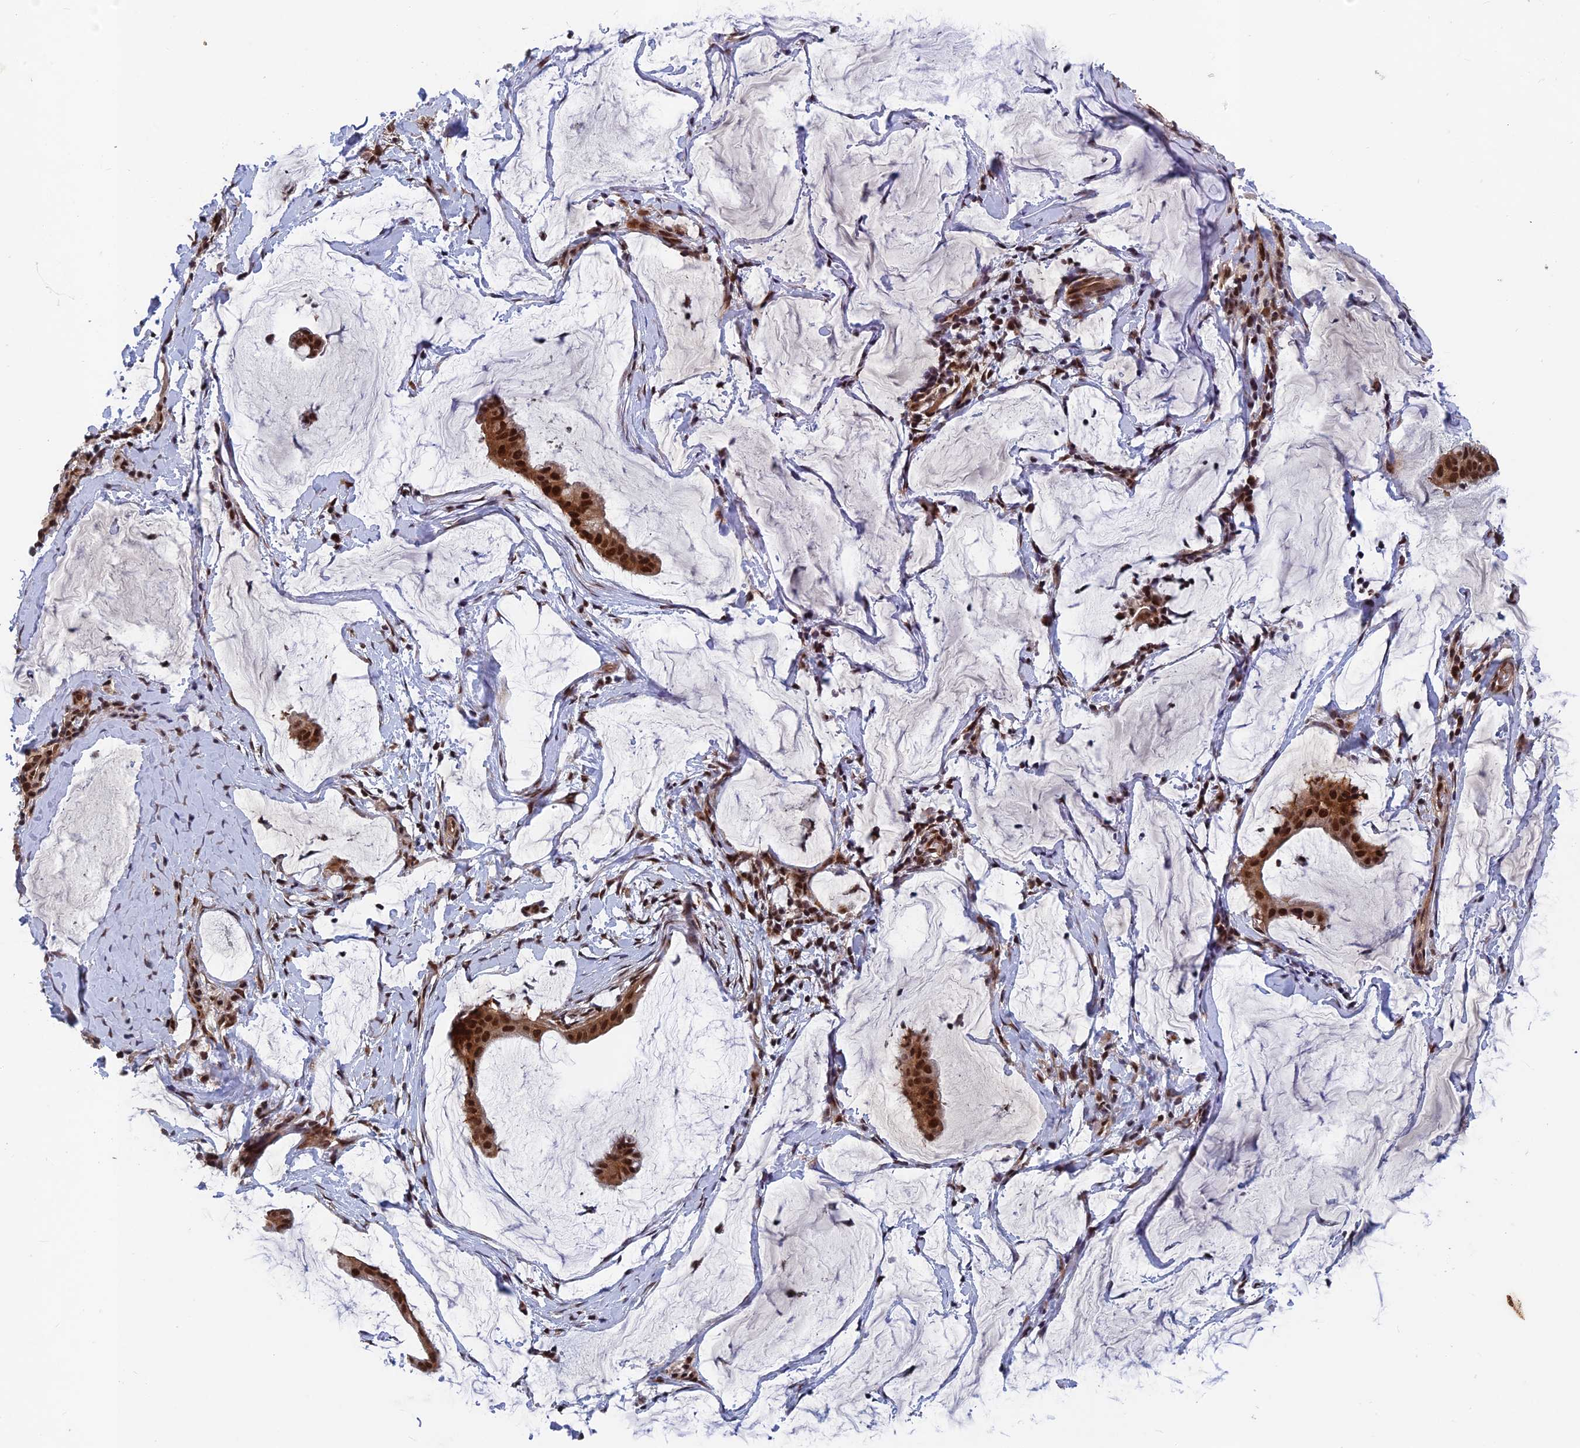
{"staining": {"intensity": "strong", "quantity": ">75%", "location": "nuclear"}, "tissue": "ovarian cancer", "cell_type": "Tumor cells", "image_type": "cancer", "snomed": [{"axis": "morphology", "description": "Cystadenocarcinoma, mucinous, NOS"}, {"axis": "topography", "description": "Ovary"}], "caption": "Immunohistochemistry (IHC) of human ovarian cancer (mucinous cystadenocarcinoma) demonstrates high levels of strong nuclear staining in approximately >75% of tumor cells.", "gene": "FAM53C", "patient": {"sex": "female", "age": 73}}